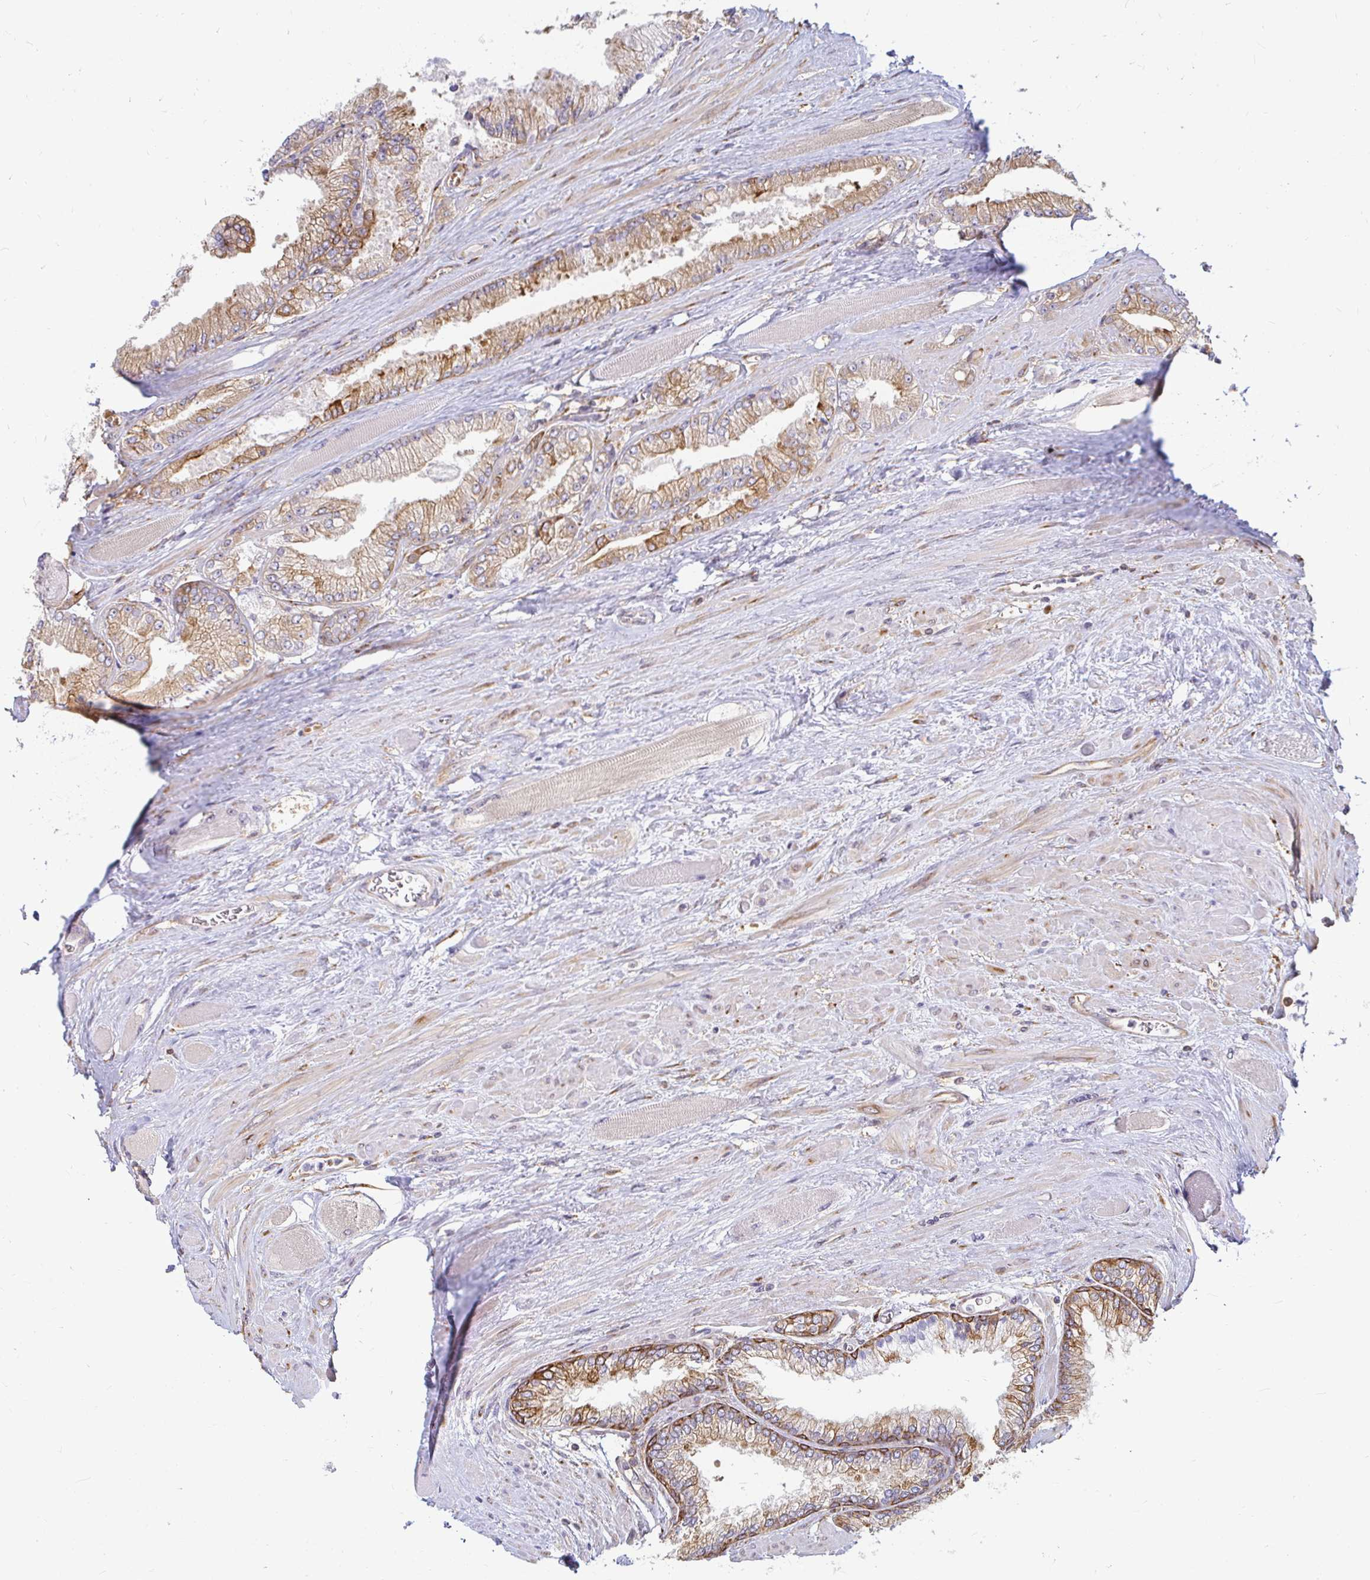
{"staining": {"intensity": "moderate", "quantity": ">75%", "location": "cytoplasmic/membranous"}, "tissue": "prostate cancer", "cell_type": "Tumor cells", "image_type": "cancer", "snomed": [{"axis": "morphology", "description": "Adenocarcinoma, Low grade"}, {"axis": "topography", "description": "Prostate"}], "caption": "Immunohistochemistry (IHC) (DAB) staining of prostate cancer reveals moderate cytoplasmic/membranous protein expression in approximately >75% of tumor cells.", "gene": "CAST", "patient": {"sex": "male", "age": 67}}